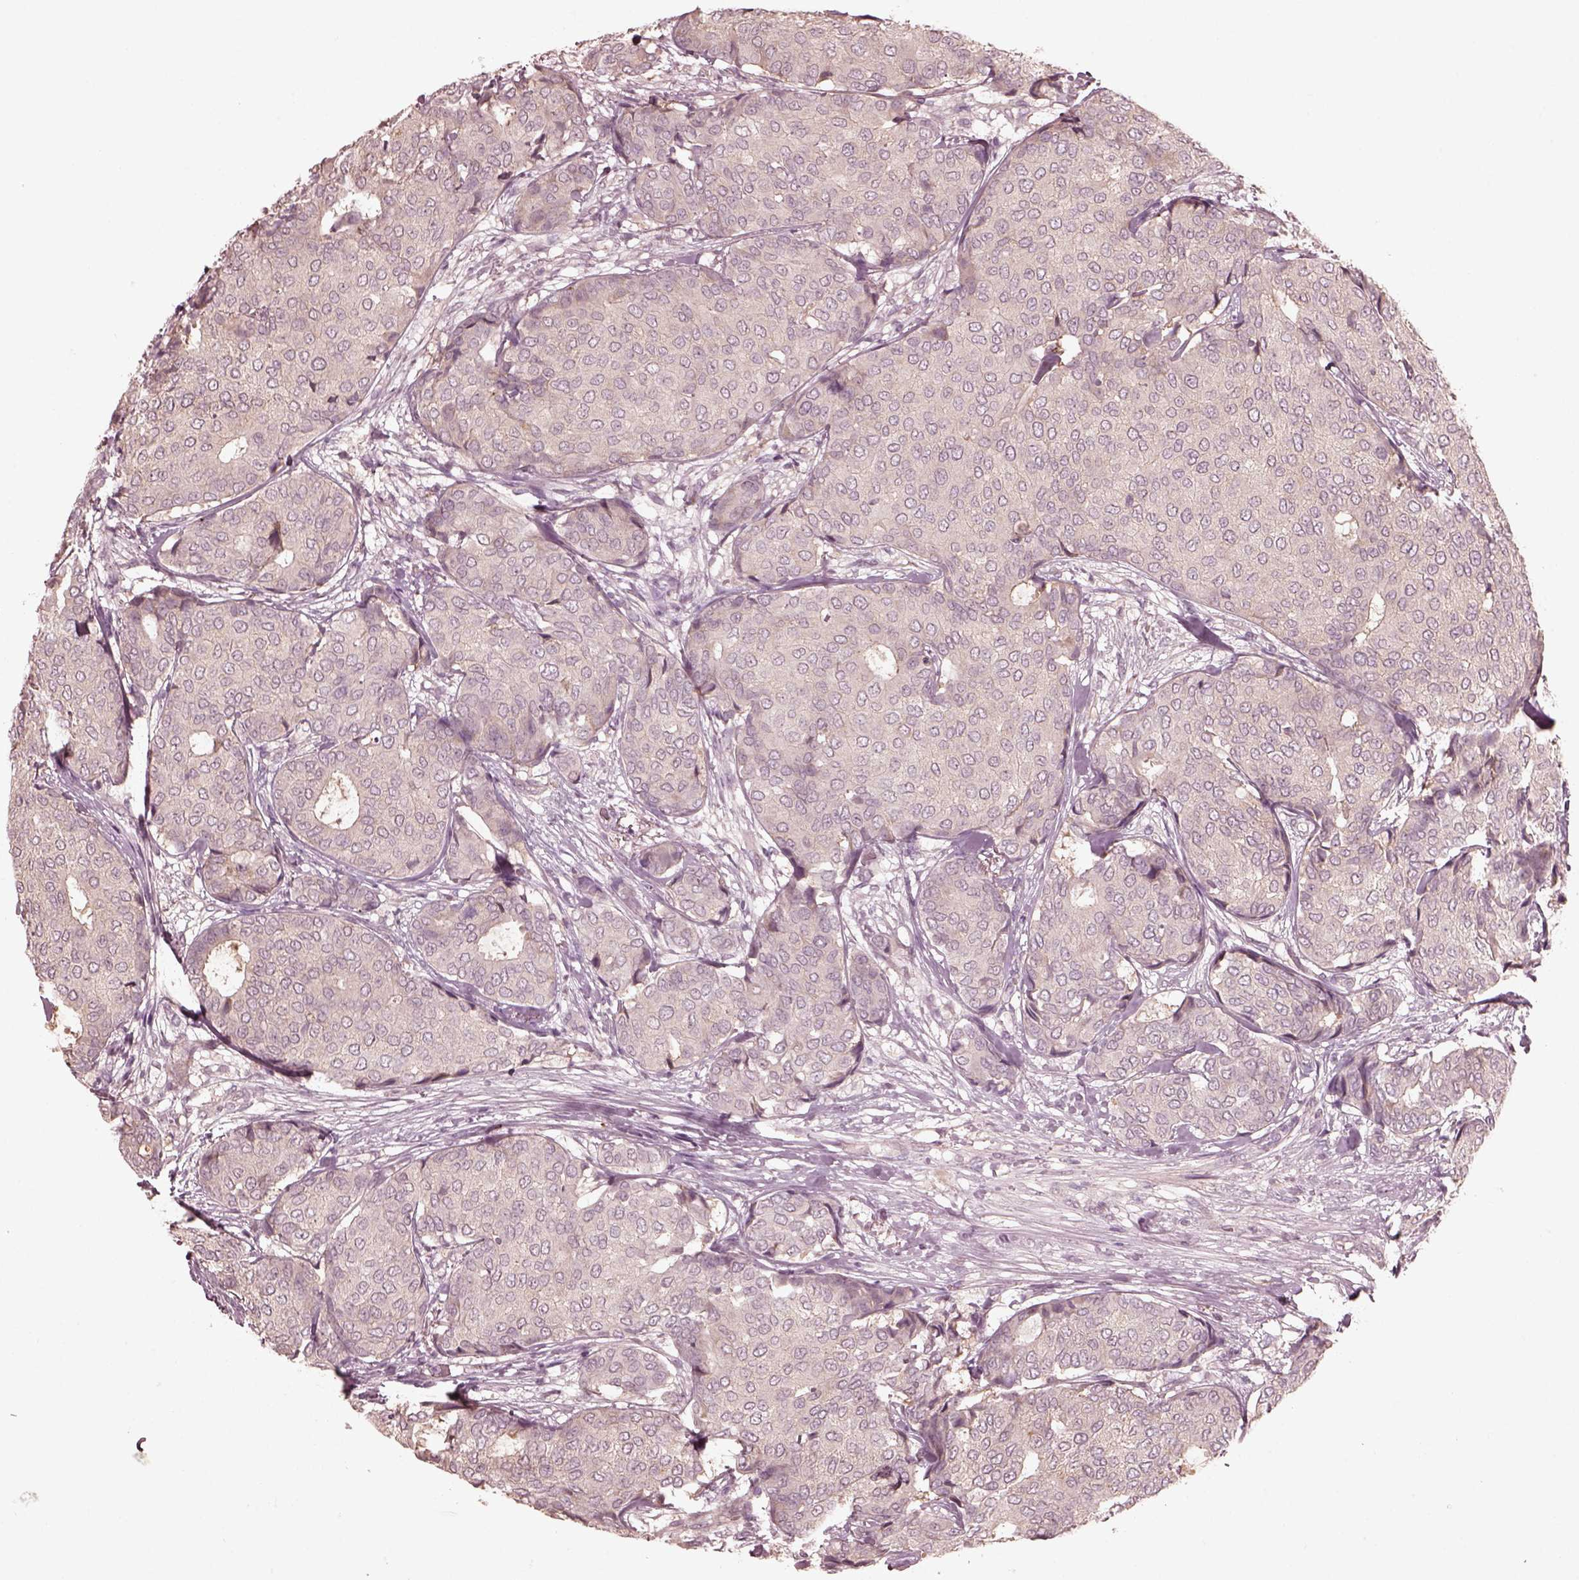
{"staining": {"intensity": "negative", "quantity": "none", "location": "none"}, "tissue": "breast cancer", "cell_type": "Tumor cells", "image_type": "cancer", "snomed": [{"axis": "morphology", "description": "Duct carcinoma"}, {"axis": "topography", "description": "Breast"}], "caption": "DAB (3,3'-diaminobenzidine) immunohistochemical staining of breast cancer (invasive ductal carcinoma) displays no significant positivity in tumor cells.", "gene": "VWA5B1", "patient": {"sex": "female", "age": 75}}